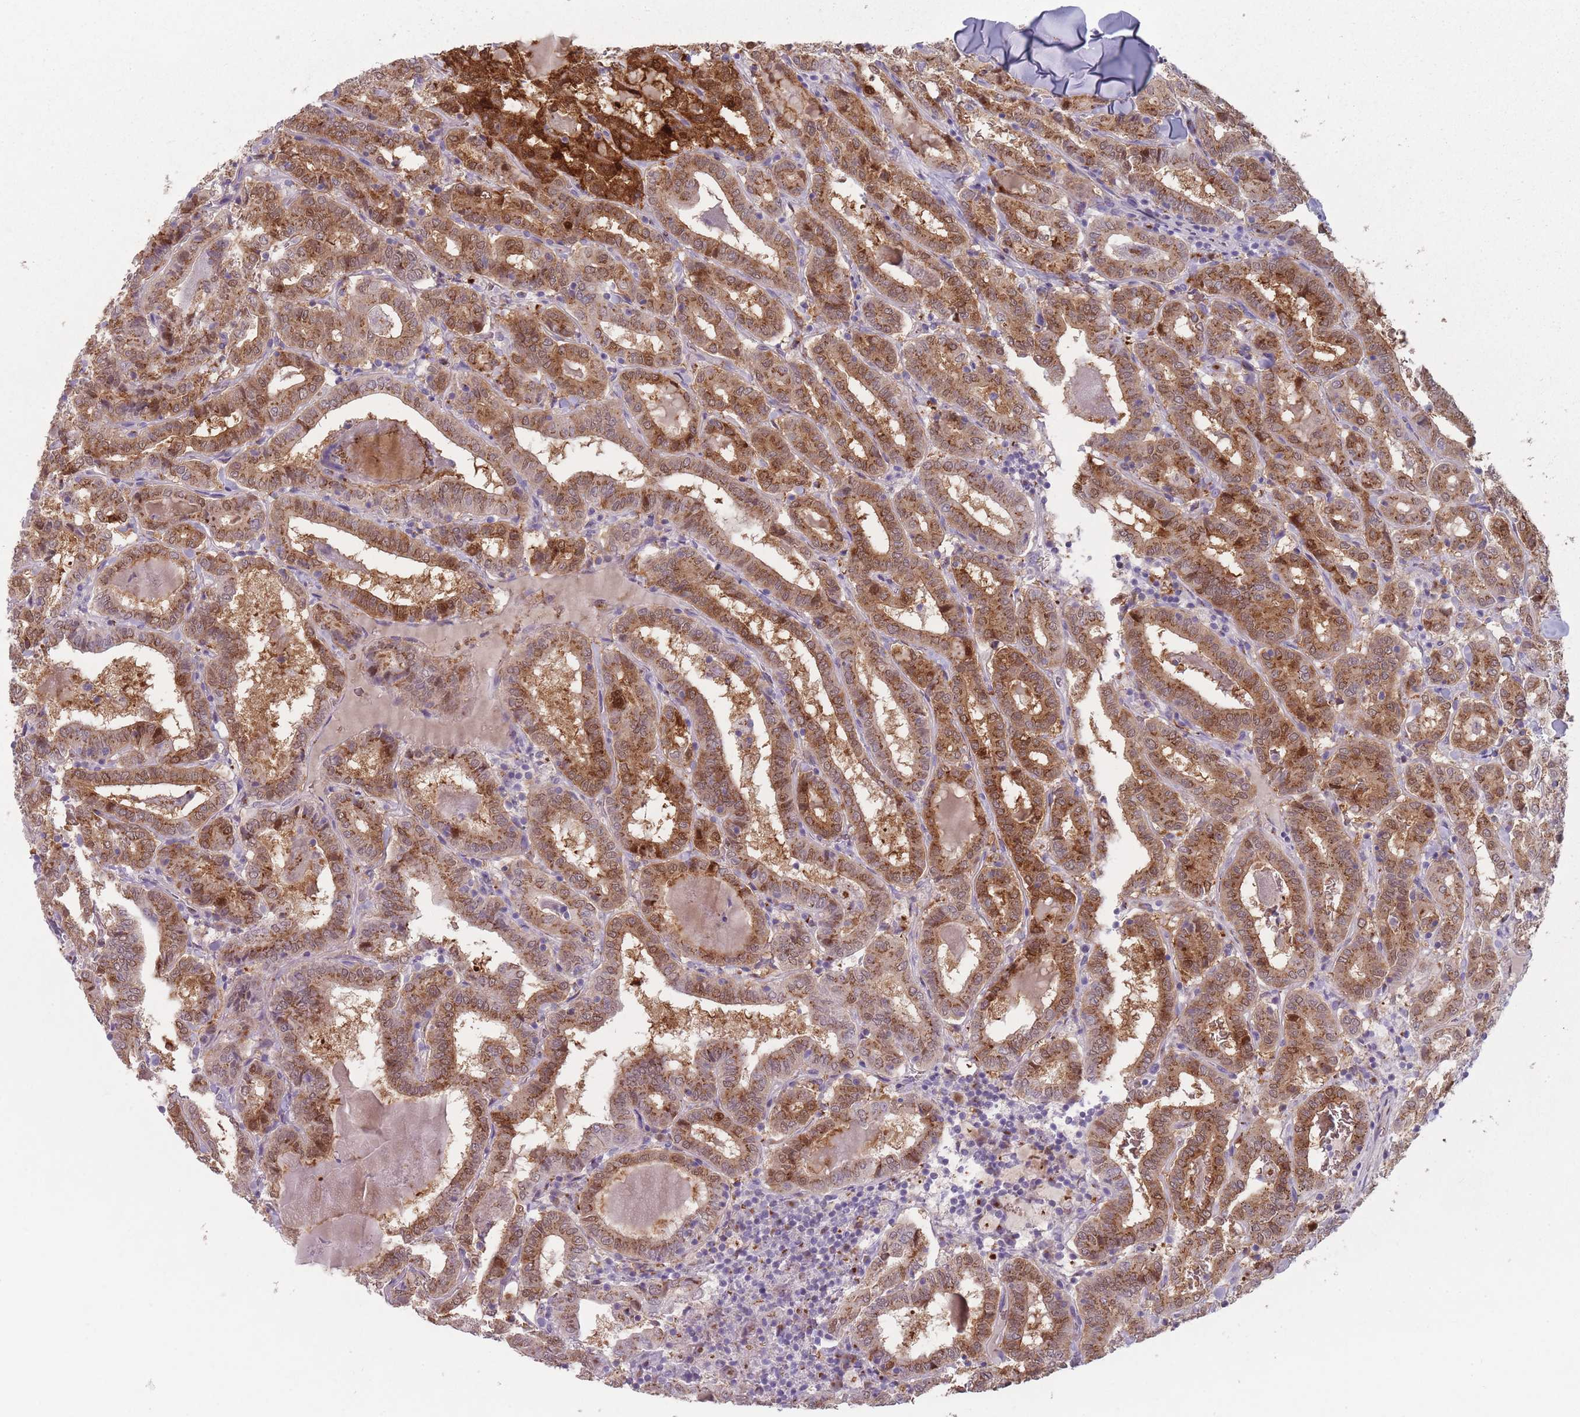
{"staining": {"intensity": "moderate", "quantity": ">75%", "location": "cytoplasmic/membranous"}, "tissue": "thyroid cancer", "cell_type": "Tumor cells", "image_type": "cancer", "snomed": [{"axis": "morphology", "description": "Papillary adenocarcinoma, NOS"}, {"axis": "topography", "description": "Thyroid gland"}], "caption": "A histopathology image of thyroid papillary adenocarcinoma stained for a protein reveals moderate cytoplasmic/membranous brown staining in tumor cells.", "gene": "MAN1B1", "patient": {"sex": "female", "age": 72}}